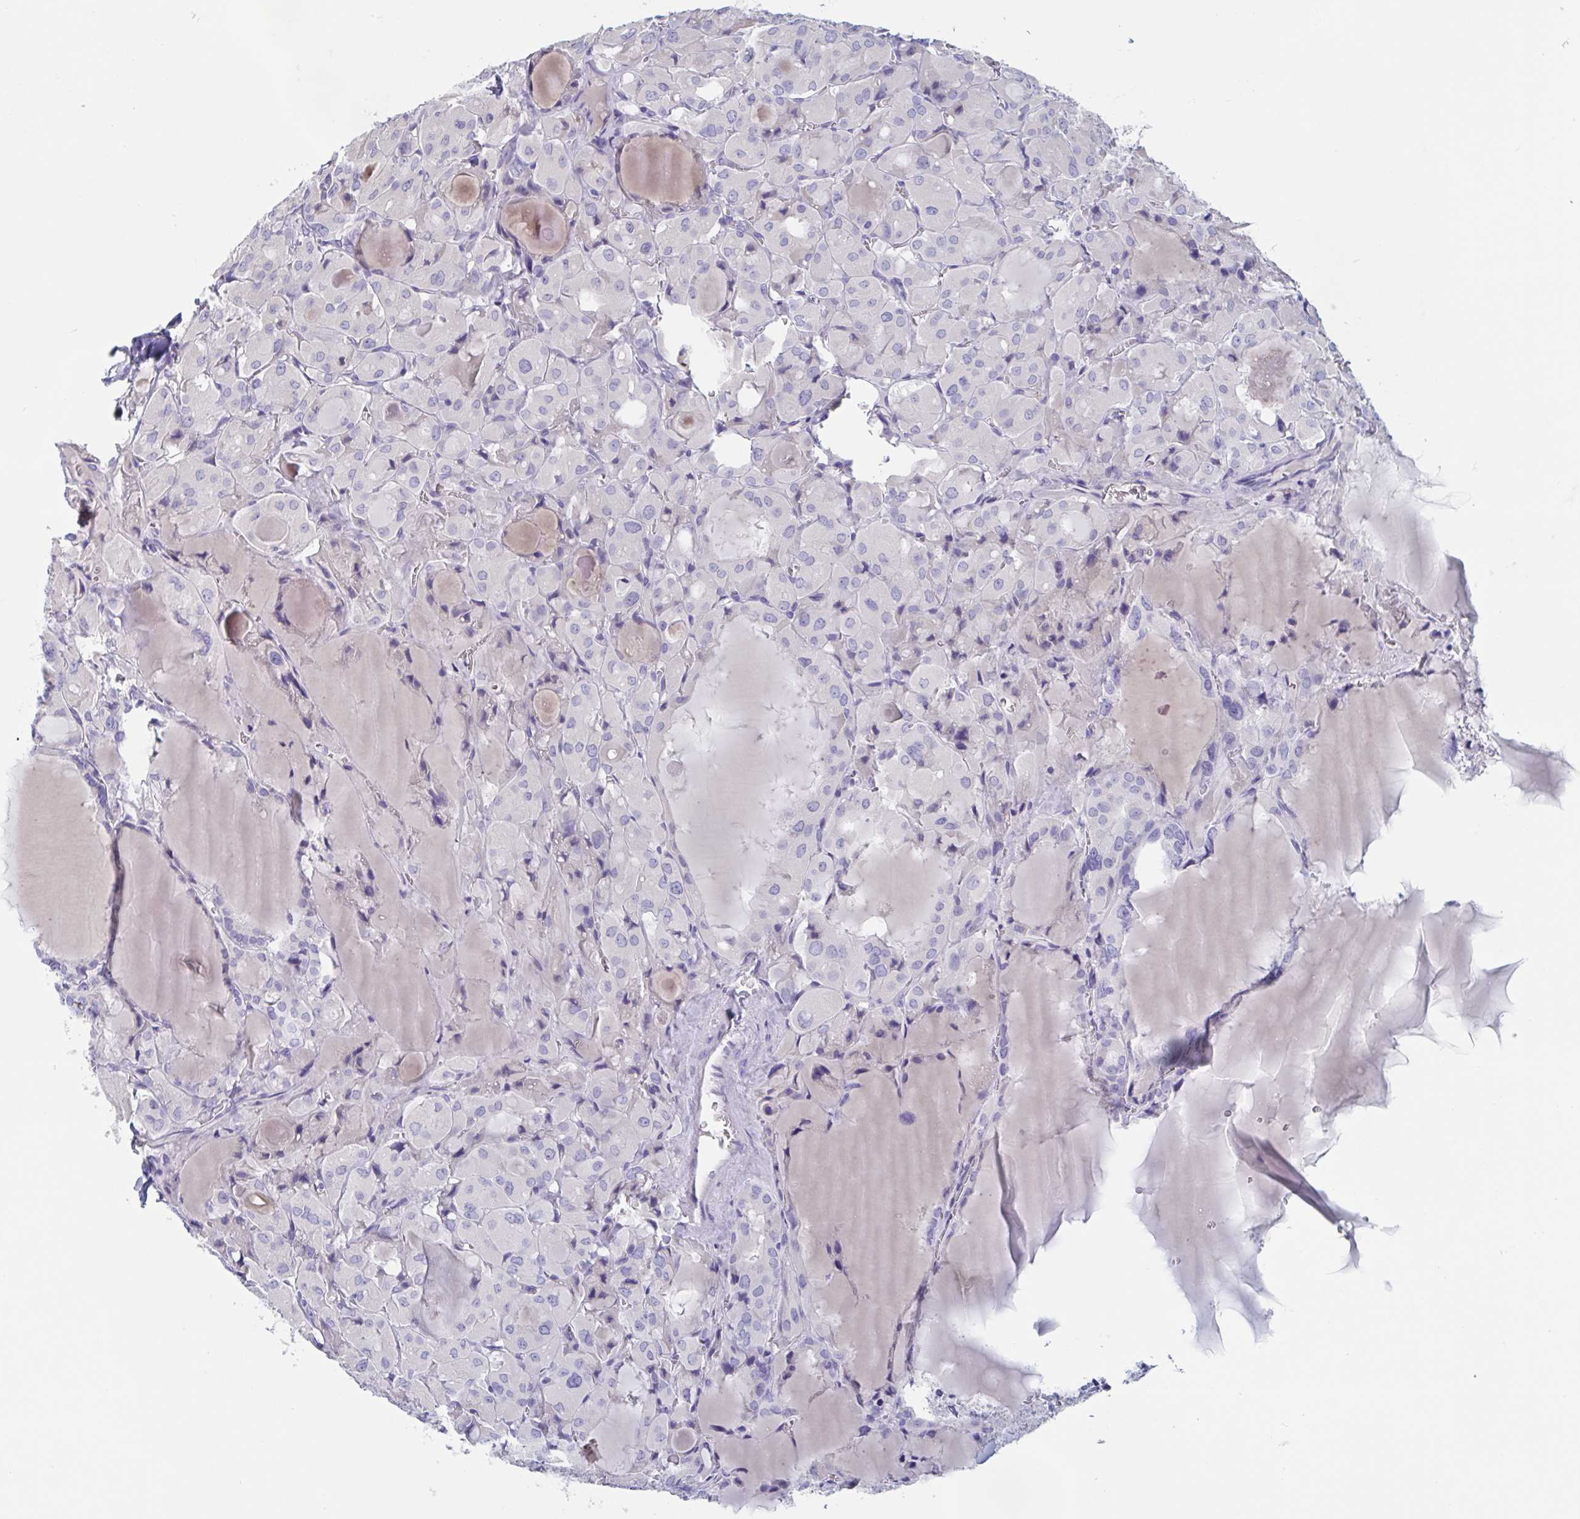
{"staining": {"intensity": "negative", "quantity": "none", "location": "none"}, "tissue": "thyroid cancer", "cell_type": "Tumor cells", "image_type": "cancer", "snomed": [{"axis": "morphology", "description": "Papillary adenocarcinoma, NOS"}, {"axis": "topography", "description": "Thyroid gland"}], "caption": "DAB (3,3'-diaminobenzidine) immunohistochemical staining of human thyroid papillary adenocarcinoma displays no significant expression in tumor cells.", "gene": "DPEP3", "patient": {"sex": "male", "age": 87}}